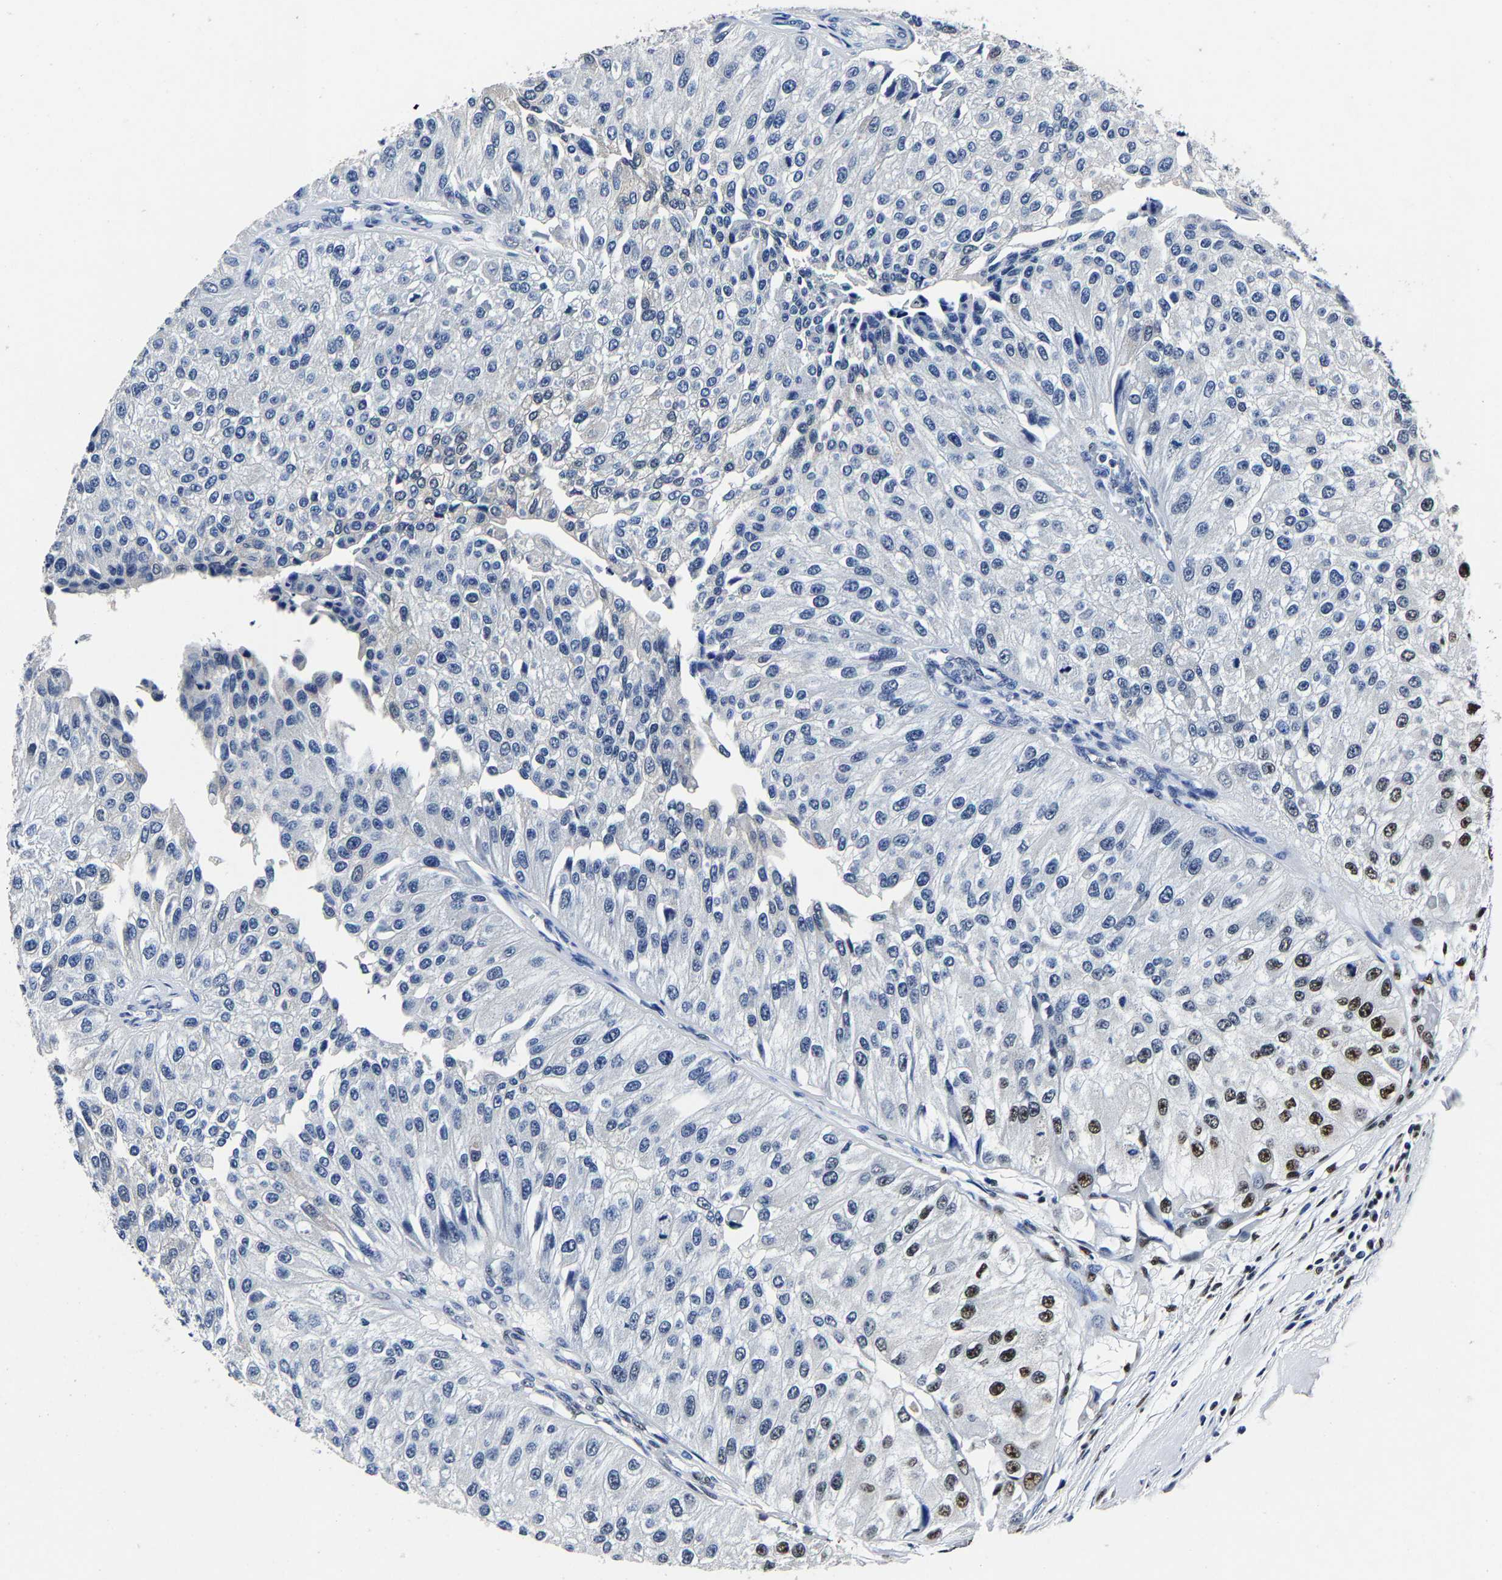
{"staining": {"intensity": "moderate", "quantity": "<25%", "location": "nuclear"}, "tissue": "urothelial cancer", "cell_type": "Tumor cells", "image_type": "cancer", "snomed": [{"axis": "morphology", "description": "Urothelial carcinoma, High grade"}, {"axis": "topography", "description": "Kidney"}, {"axis": "topography", "description": "Urinary bladder"}], "caption": "A photomicrograph of urothelial cancer stained for a protein reveals moderate nuclear brown staining in tumor cells.", "gene": "RBM45", "patient": {"sex": "male", "age": 77}}